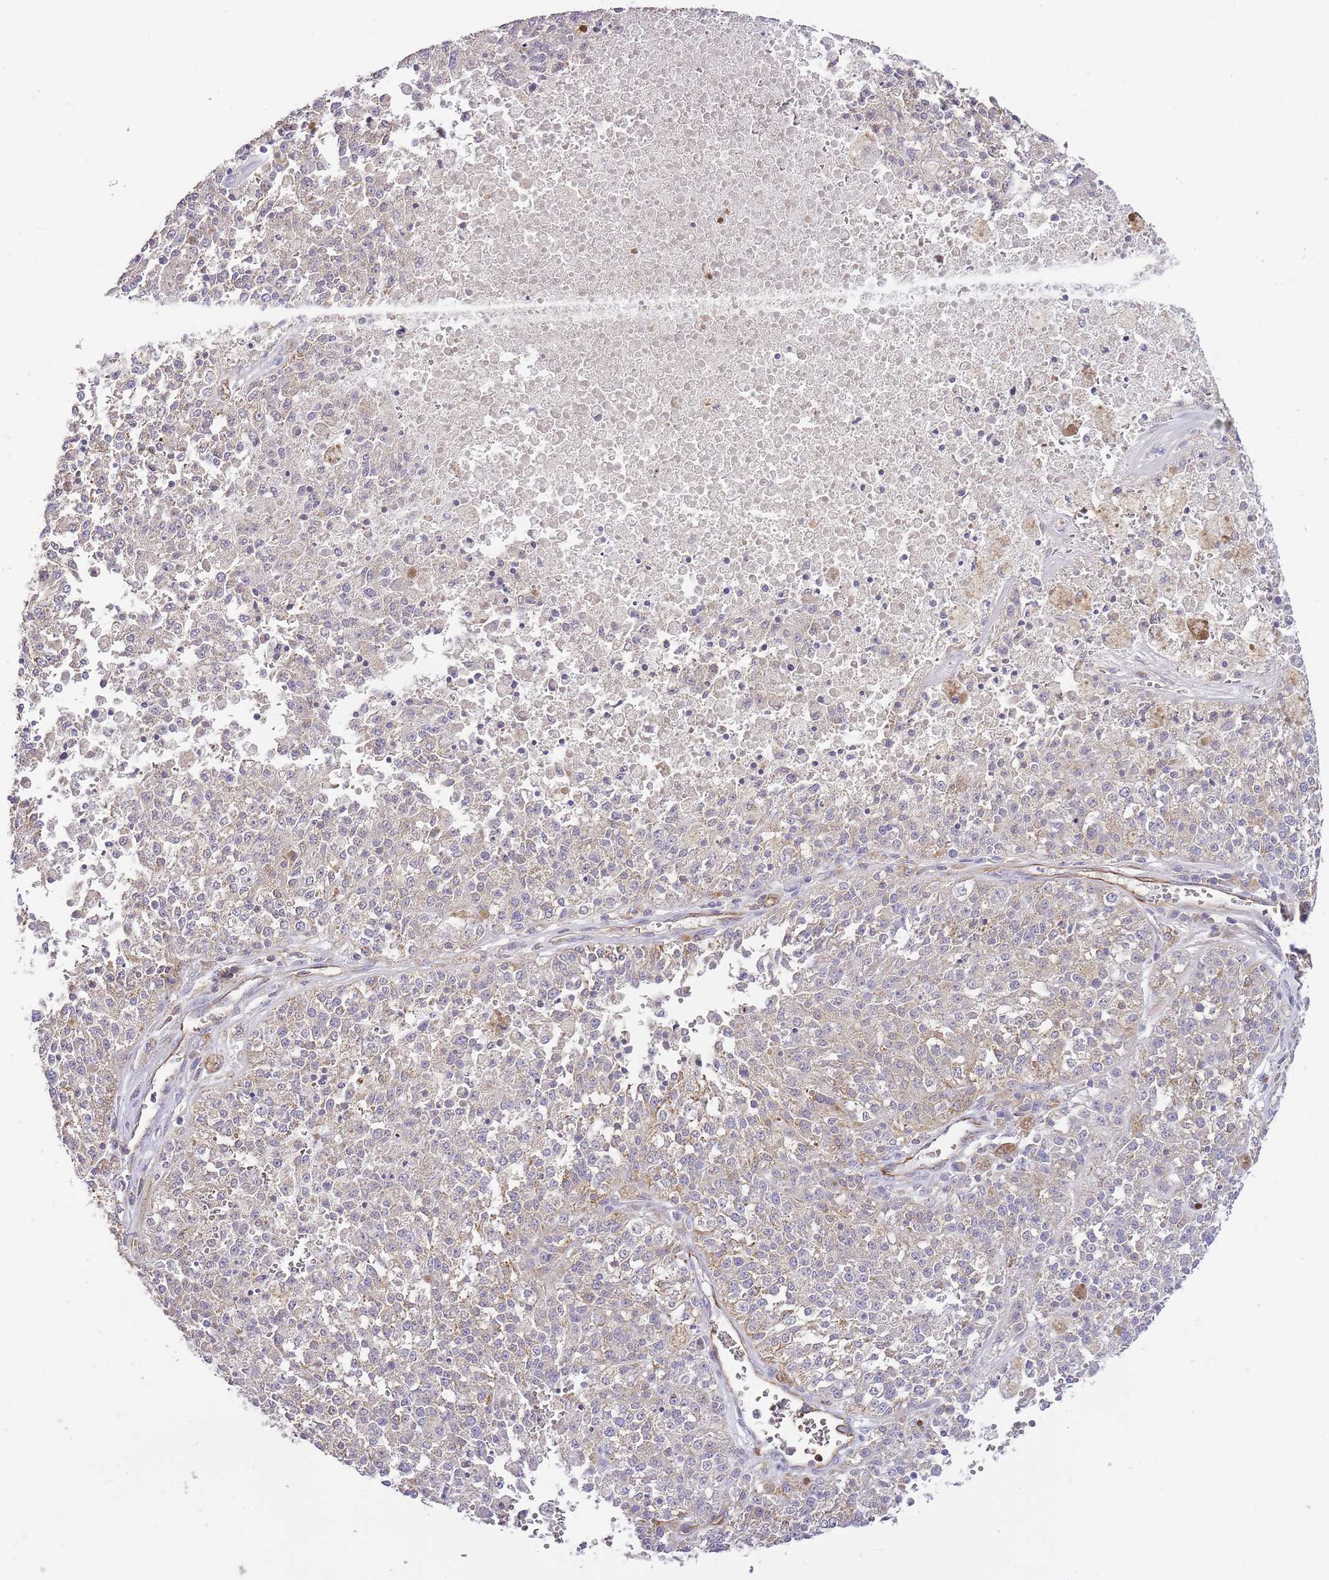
{"staining": {"intensity": "weak", "quantity": "<25%", "location": "cytoplasmic/membranous"}, "tissue": "melanoma", "cell_type": "Tumor cells", "image_type": "cancer", "snomed": [{"axis": "morphology", "description": "Malignant melanoma, NOS"}, {"axis": "topography", "description": "Skin"}], "caption": "Immunohistochemistry (IHC) image of human malignant melanoma stained for a protein (brown), which displays no positivity in tumor cells.", "gene": "DOCK9", "patient": {"sex": "female", "age": 64}}